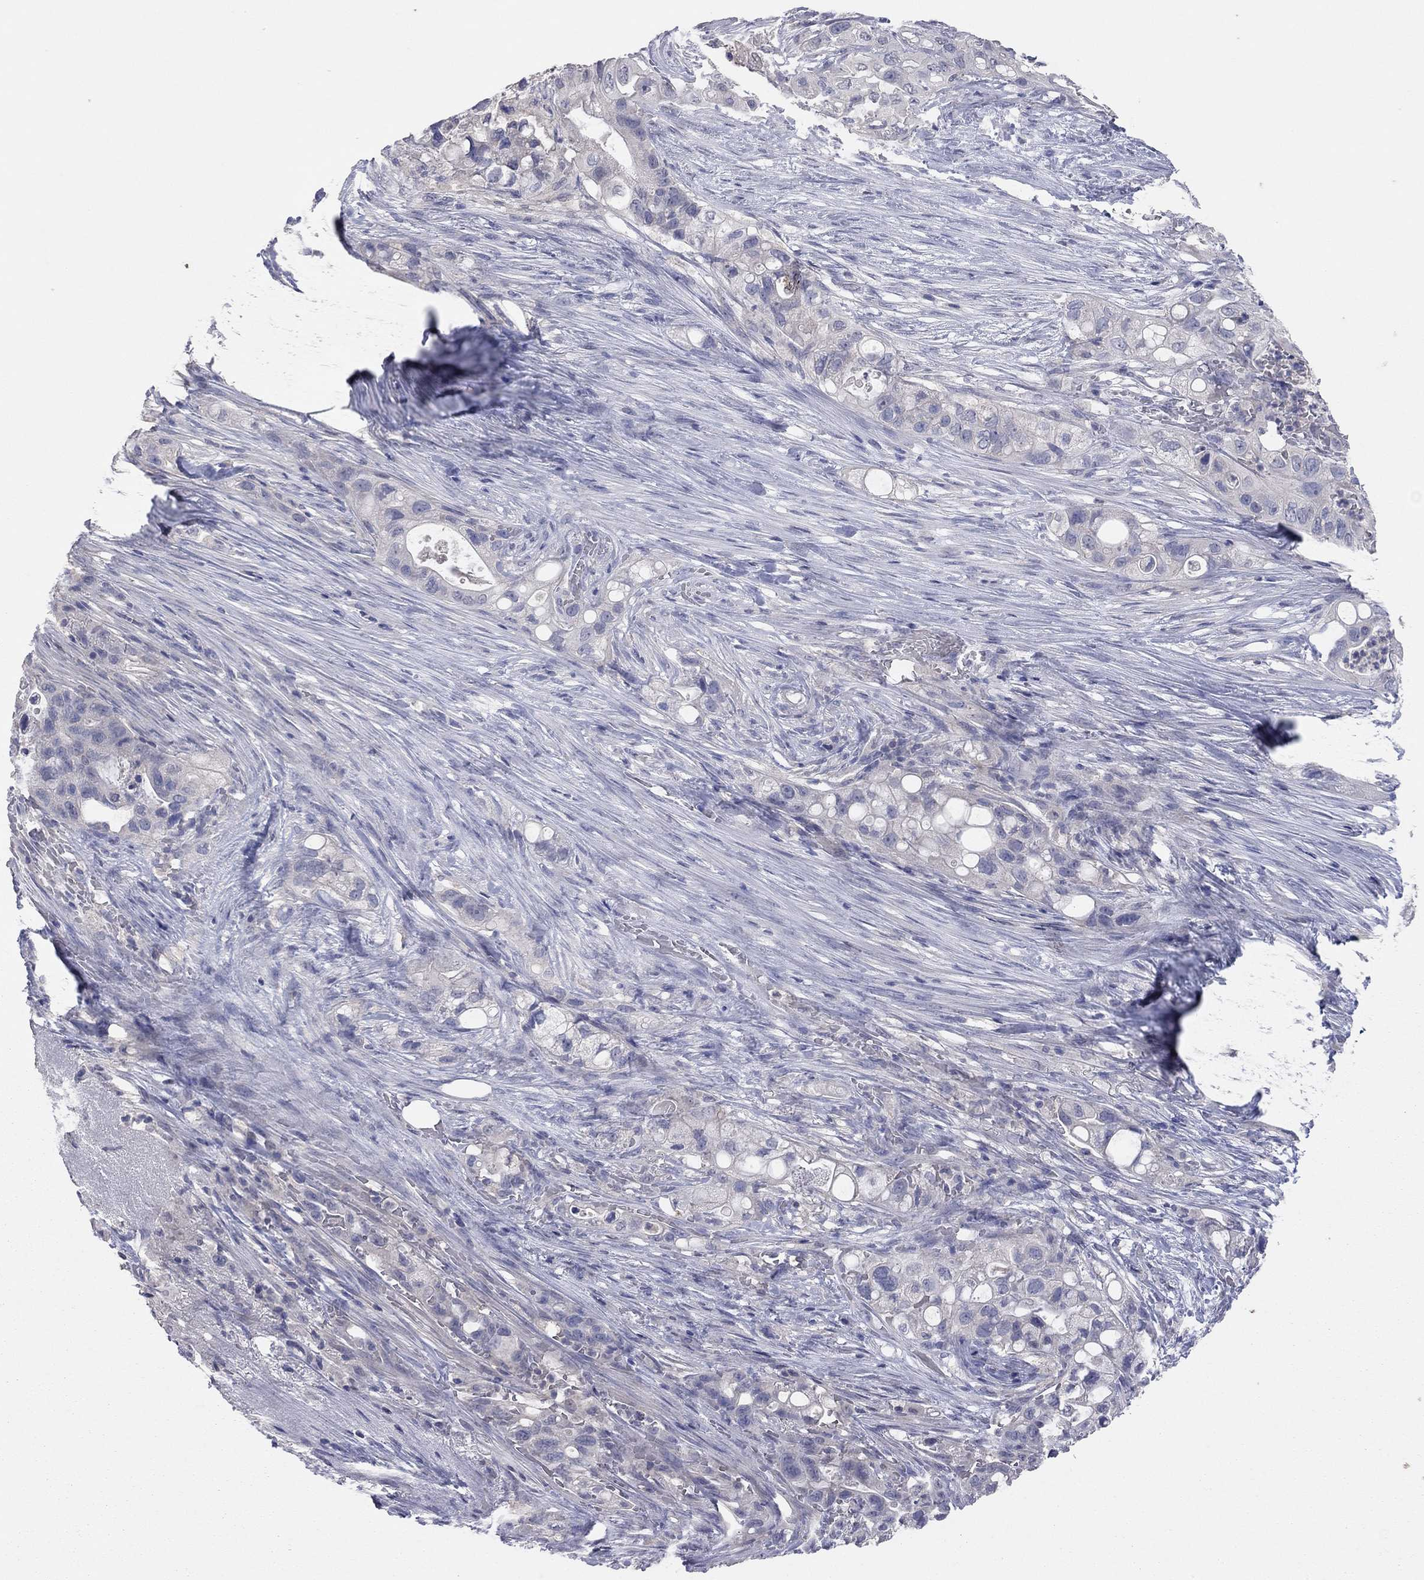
{"staining": {"intensity": "negative", "quantity": "none", "location": "none"}, "tissue": "pancreatic cancer", "cell_type": "Tumor cells", "image_type": "cancer", "snomed": [{"axis": "morphology", "description": "Adenocarcinoma, NOS"}, {"axis": "topography", "description": "Pancreas"}], "caption": "An image of adenocarcinoma (pancreatic) stained for a protein exhibits no brown staining in tumor cells.", "gene": "MMP13", "patient": {"sex": "female", "age": 72}}